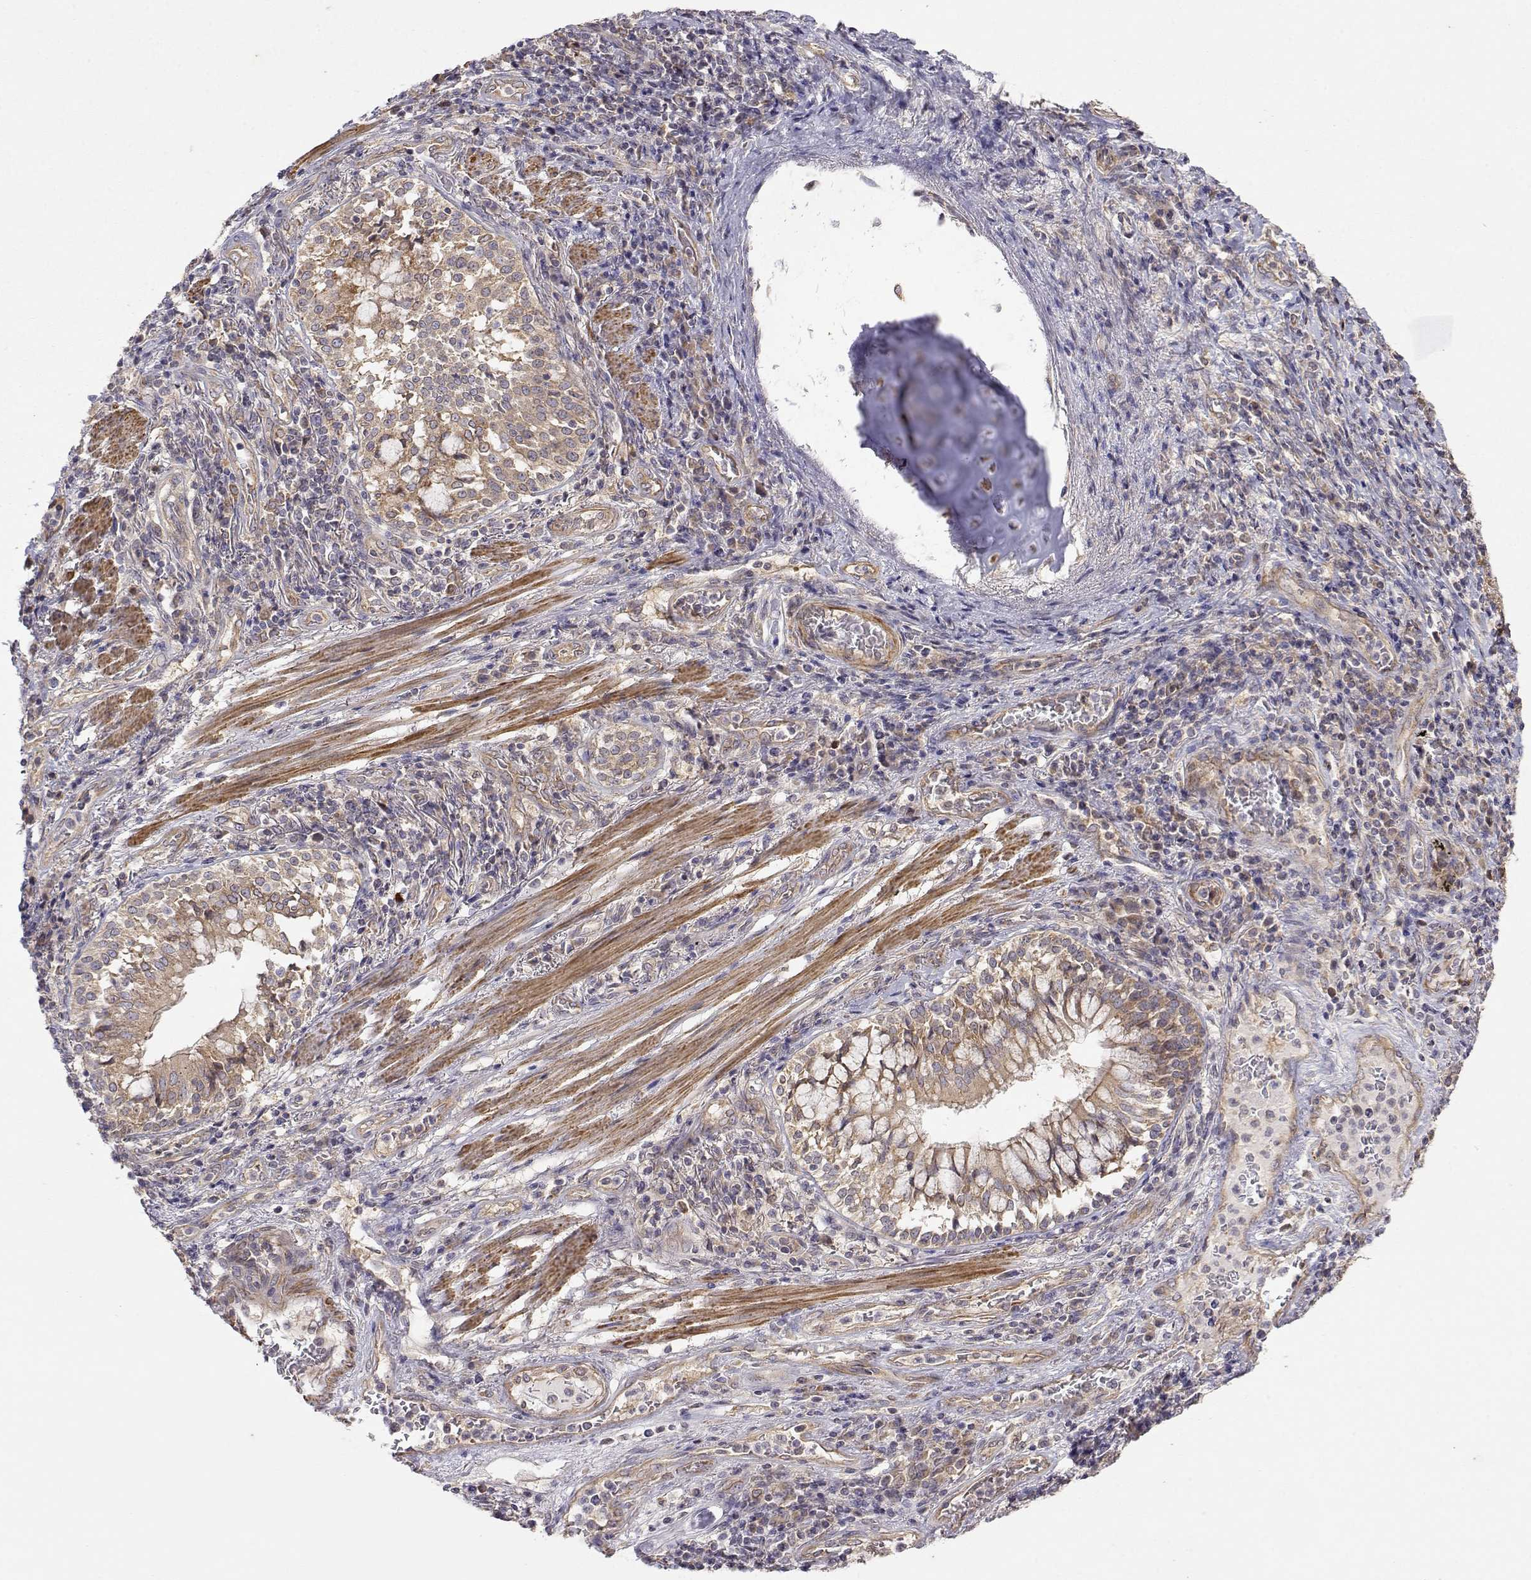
{"staining": {"intensity": "moderate", "quantity": ">75%", "location": "cytoplasmic/membranous"}, "tissue": "lung cancer", "cell_type": "Tumor cells", "image_type": "cancer", "snomed": [{"axis": "morphology", "description": "Normal tissue, NOS"}, {"axis": "morphology", "description": "Squamous cell carcinoma, NOS"}, {"axis": "topography", "description": "Bronchus"}, {"axis": "topography", "description": "Lung"}], "caption": "A brown stain highlights moderate cytoplasmic/membranous staining of a protein in human lung cancer tumor cells.", "gene": "PAIP1", "patient": {"sex": "male", "age": 64}}